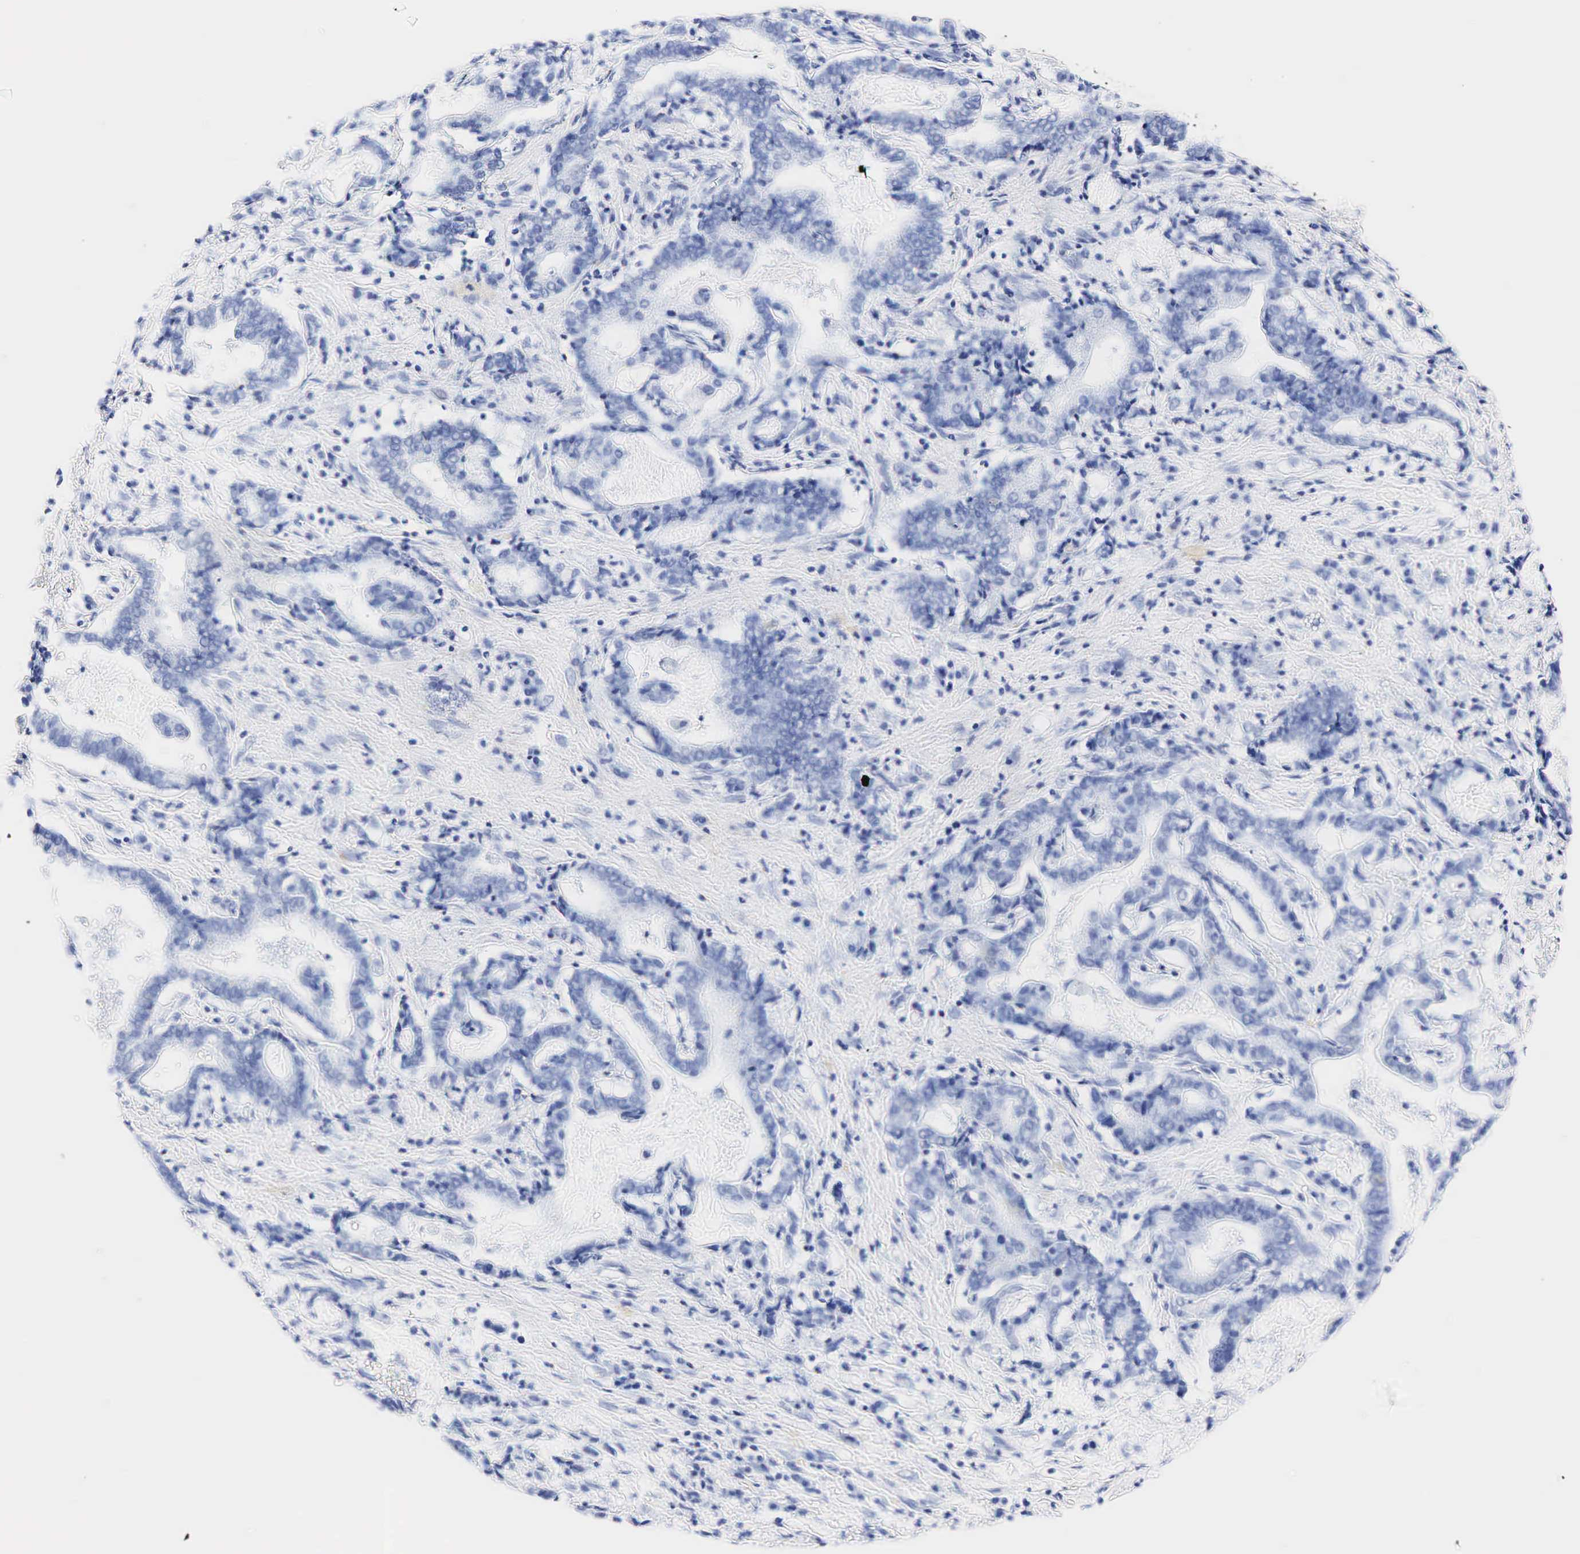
{"staining": {"intensity": "negative", "quantity": "none", "location": "none"}, "tissue": "liver cancer", "cell_type": "Tumor cells", "image_type": "cancer", "snomed": [{"axis": "morphology", "description": "Cholangiocarcinoma"}, {"axis": "topography", "description": "Liver"}], "caption": "A micrograph of human liver cancer is negative for staining in tumor cells.", "gene": "TG", "patient": {"sex": "male", "age": 57}}